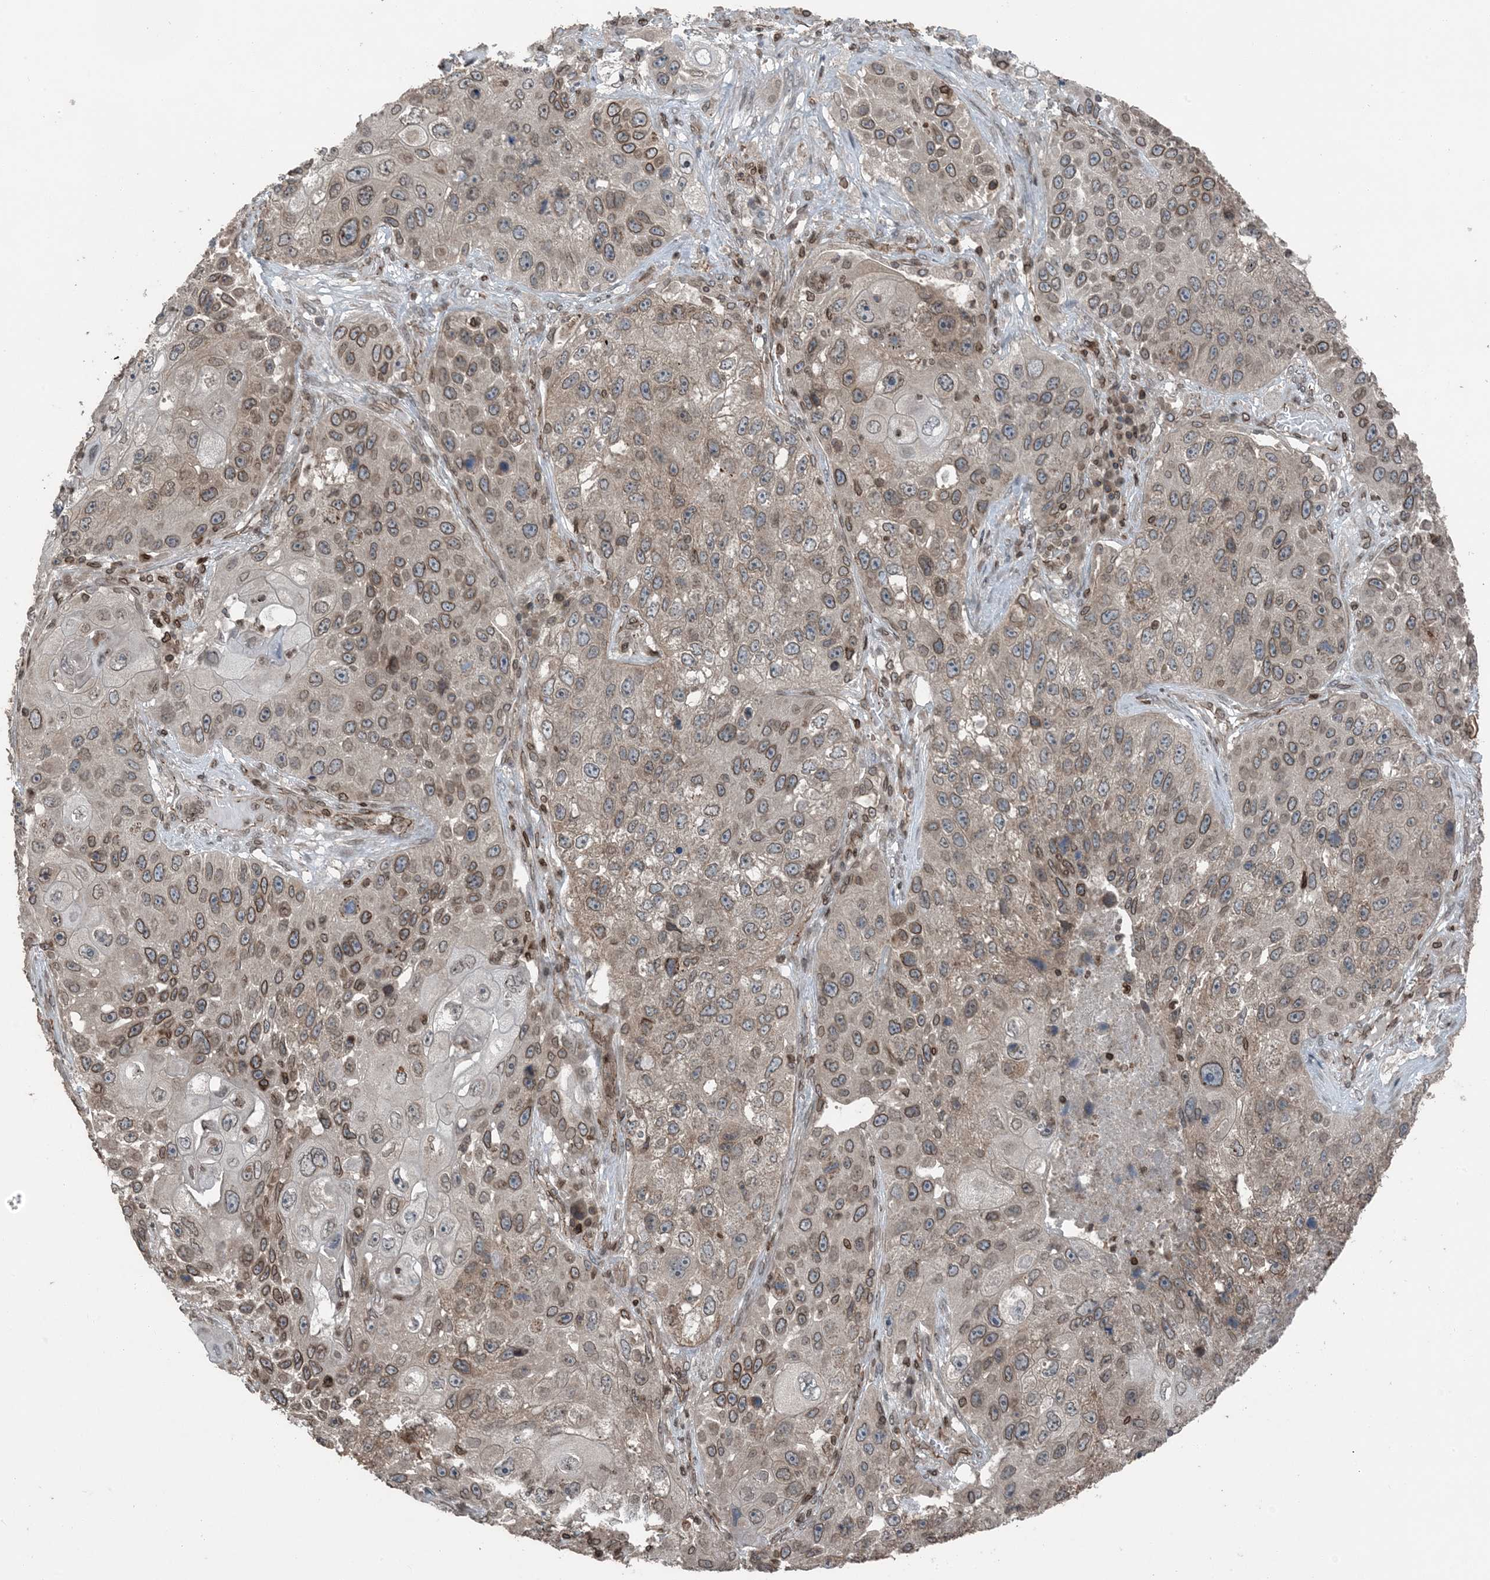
{"staining": {"intensity": "moderate", "quantity": ">75%", "location": "cytoplasmic/membranous,nuclear"}, "tissue": "lung cancer", "cell_type": "Tumor cells", "image_type": "cancer", "snomed": [{"axis": "morphology", "description": "Squamous cell carcinoma, NOS"}, {"axis": "topography", "description": "Lung"}], "caption": "Moderate cytoplasmic/membranous and nuclear positivity for a protein is identified in approximately >75% of tumor cells of lung cancer (squamous cell carcinoma) using immunohistochemistry (IHC).", "gene": "ZFAND2B", "patient": {"sex": "male", "age": 61}}